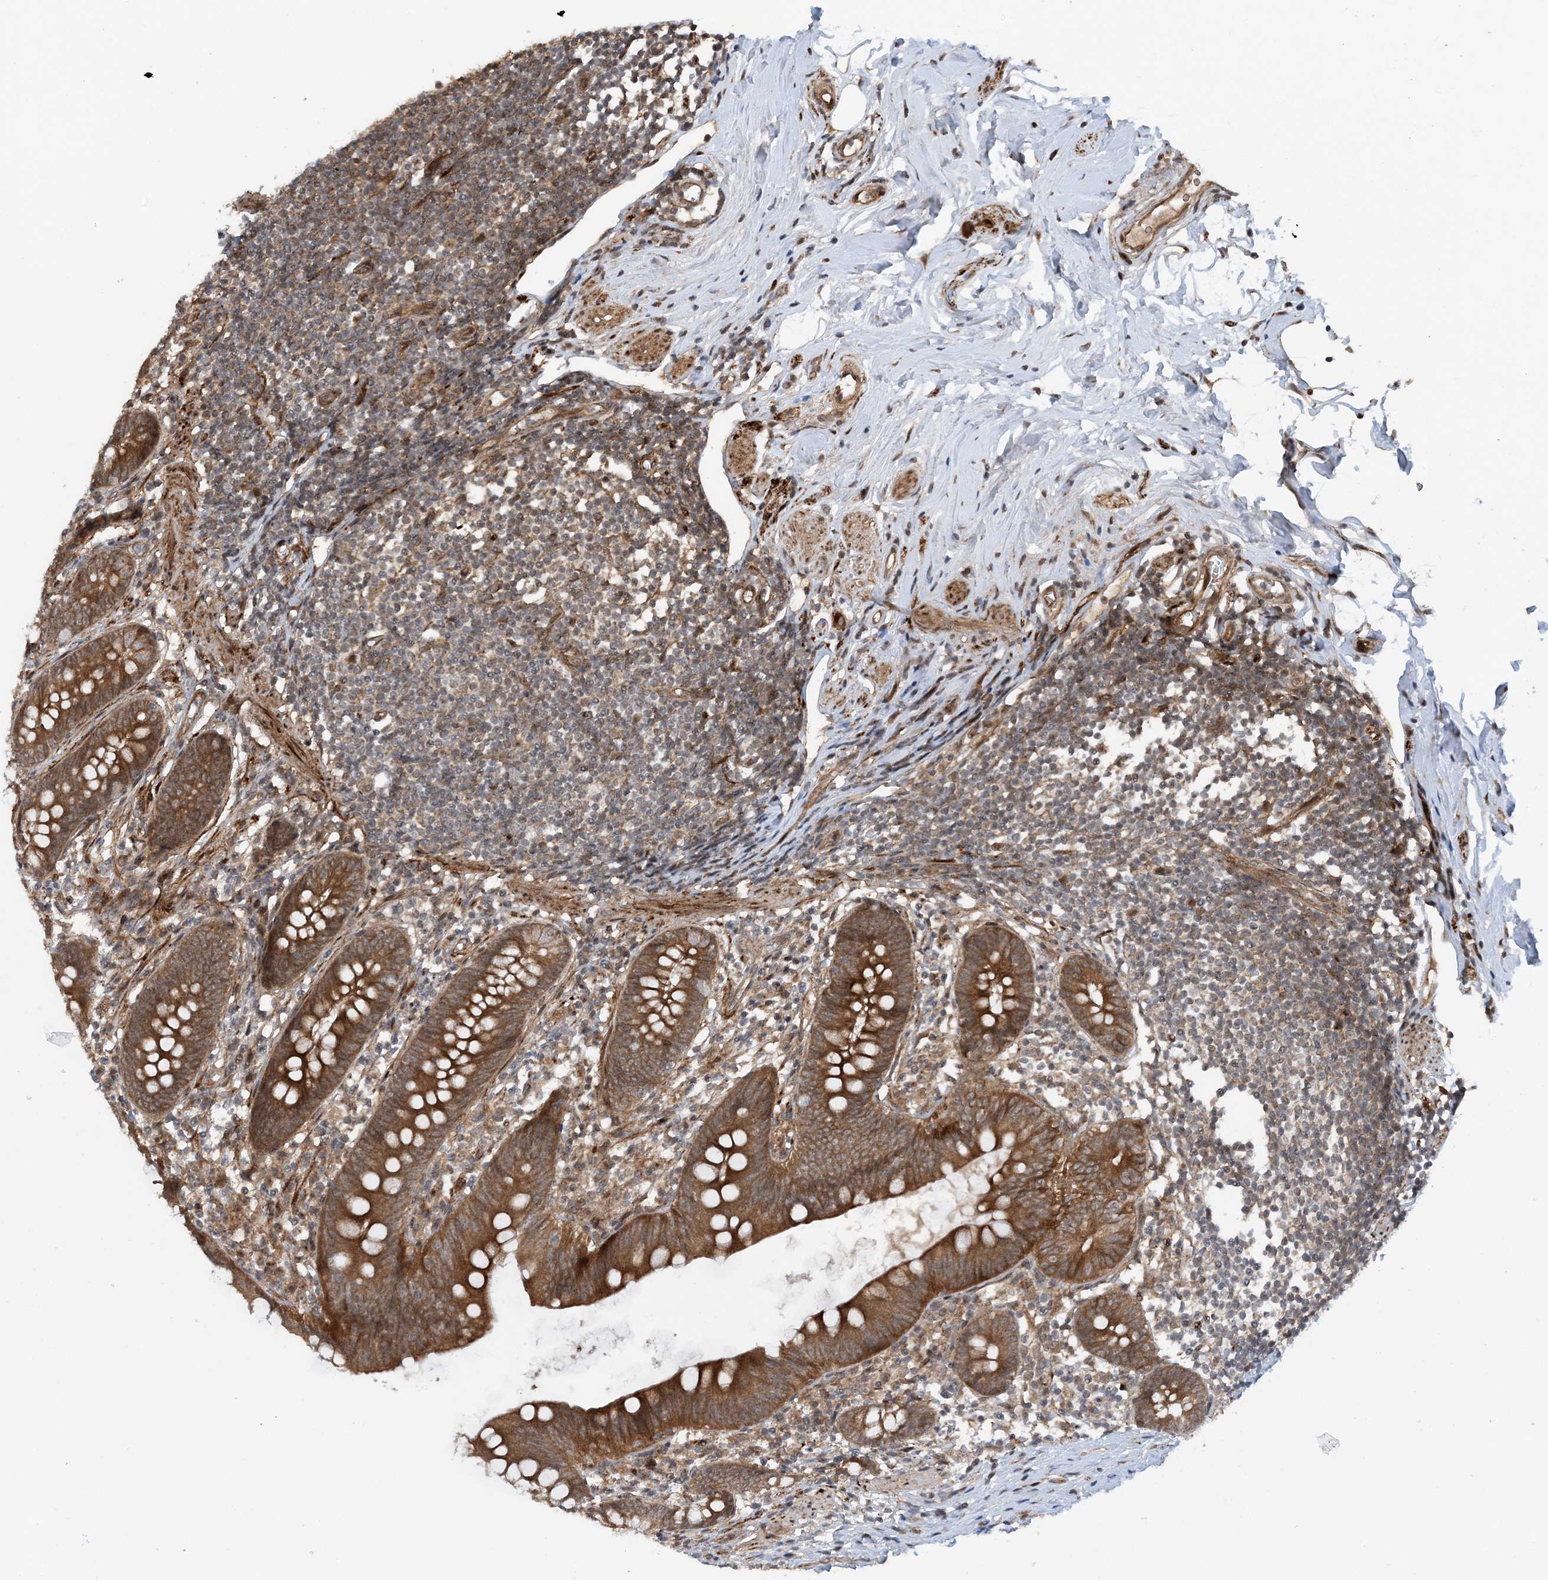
{"staining": {"intensity": "strong", "quantity": "25%-75%", "location": "cytoplasmic/membranous"}, "tissue": "appendix", "cell_type": "Glandular cells", "image_type": "normal", "snomed": [{"axis": "morphology", "description": "Normal tissue, NOS"}, {"axis": "topography", "description": "Appendix"}], "caption": "About 25%-75% of glandular cells in unremarkable human appendix show strong cytoplasmic/membranous protein positivity as visualized by brown immunohistochemical staining.", "gene": "HEMK1", "patient": {"sex": "female", "age": 62}}